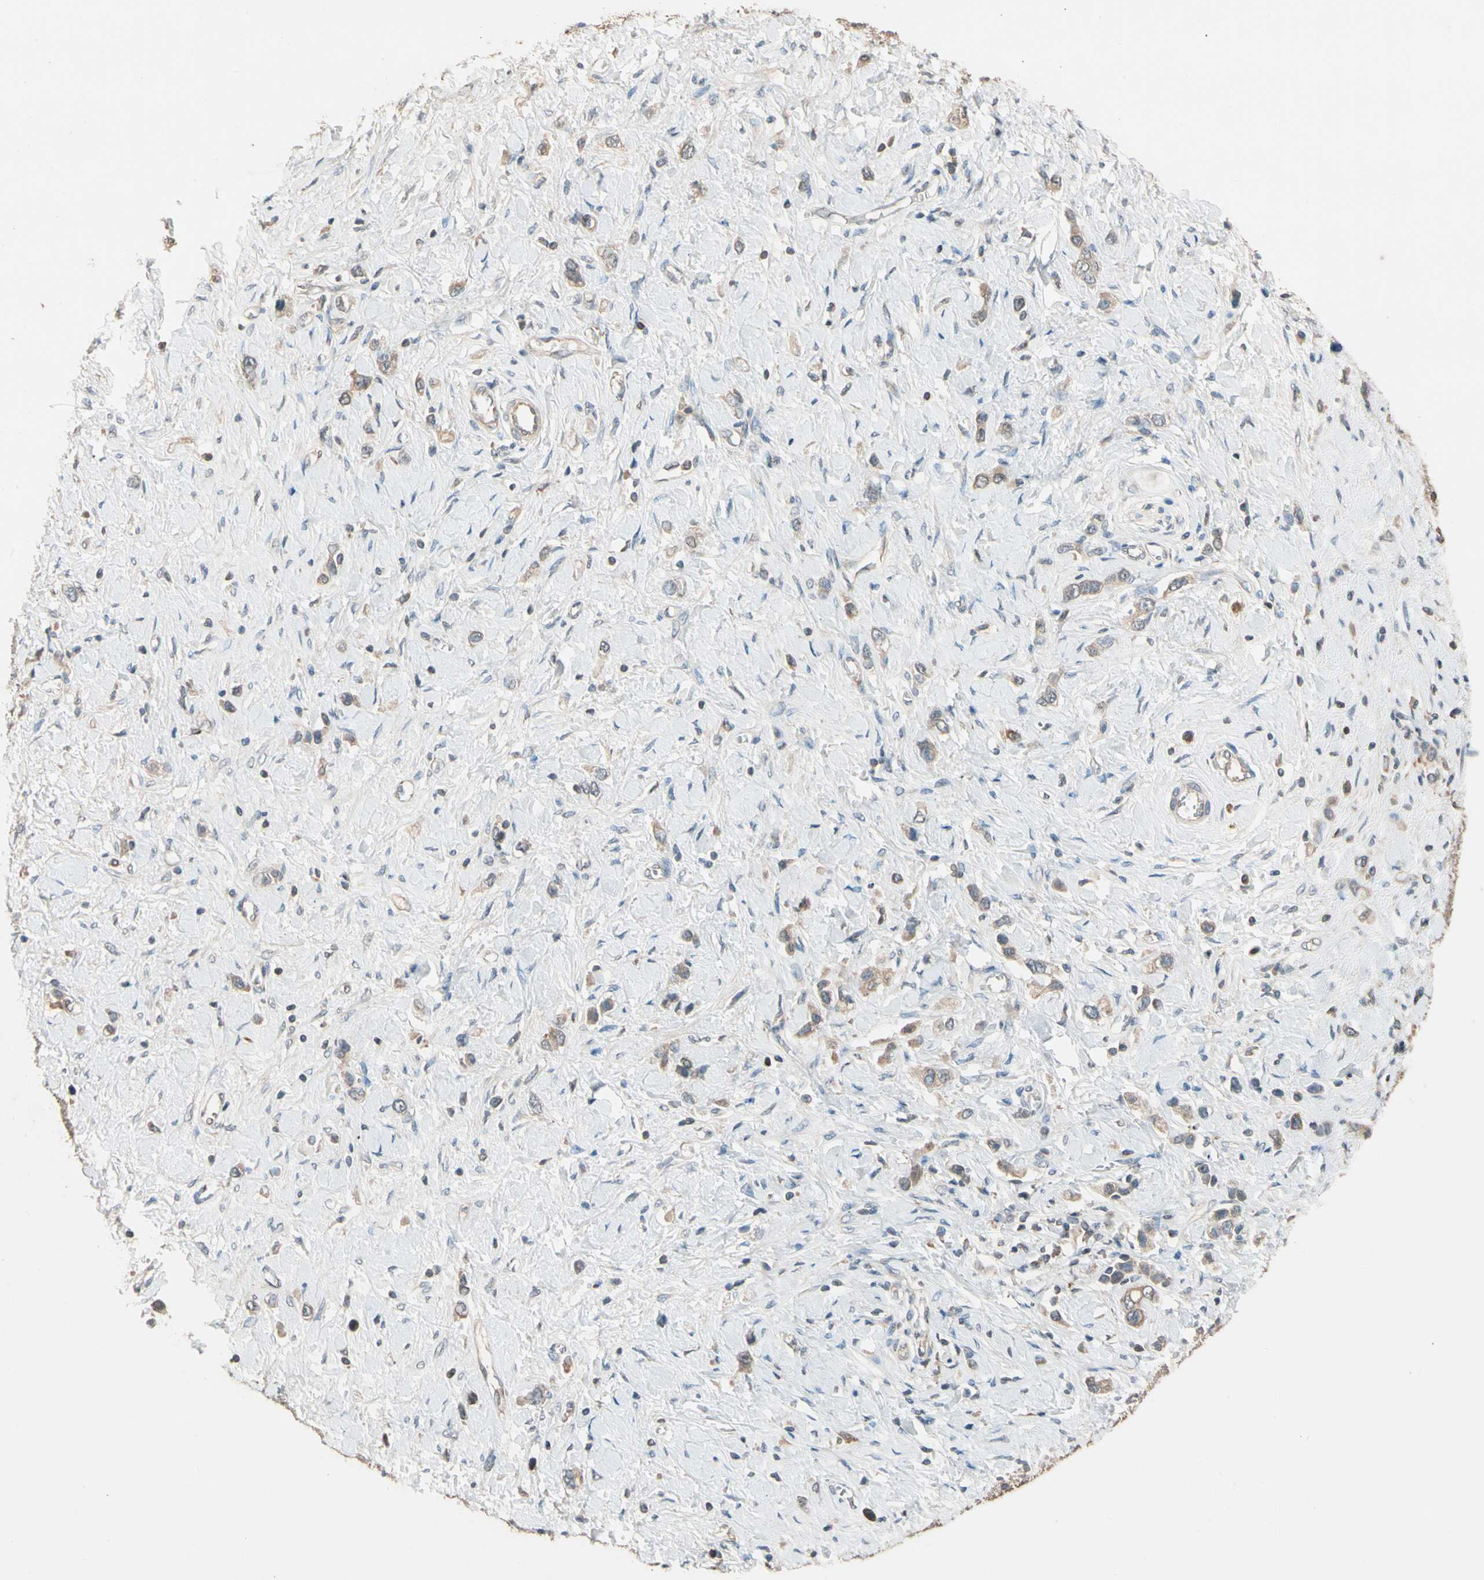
{"staining": {"intensity": "weak", "quantity": ">75%", "location": "cytoplasmic/membranous"}, "tissue": "stomach cancer", "cell_type": "Tumor cells", "image_type": "cancer", "snomed": [{"axis": "morphology", "description": "Normal tissue, NOS"}, {"axis": "morphology", "description": "Adenocarcinoma, NOS"}, {"axis": "topography", "description": "Stomach, upper"}, {"axis": "topography", "description": "Stomach"}], "caption": "There is low levels of weak cytoplasmic/membranous staining in tumor cells of adenocarcinoma (stomach), as demonstrated by immunohistochemical staining (brown color).", "gene": "MAP3K7", "patient": {"sex": "female", "age": 65}}